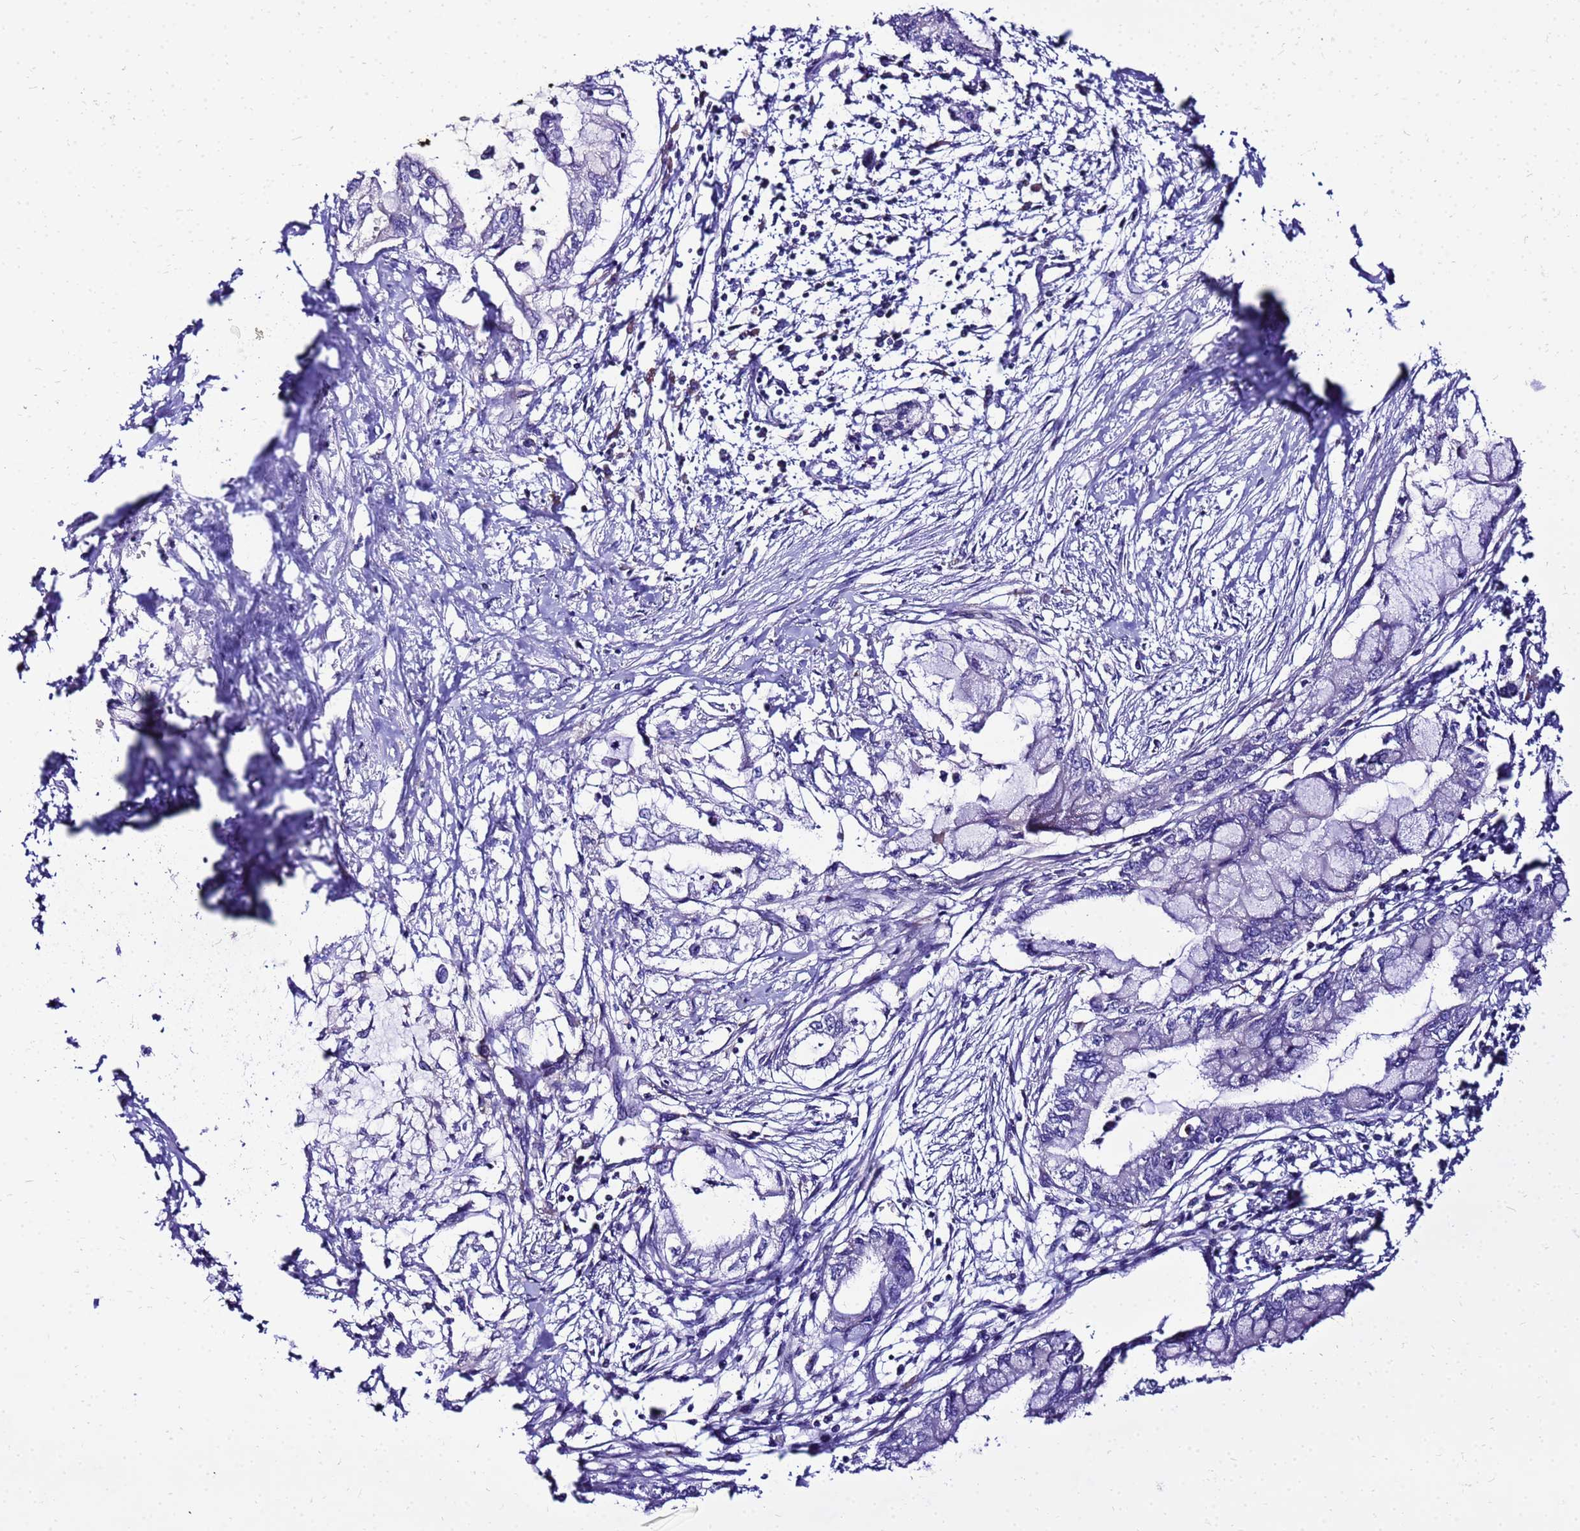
{"staining": {"intensity": "negative", "quantity": "none", "location": "none"}, "tissue": "pancreatic cancer", "cell_type": "Tumor cells", "image_type": "cancer", "snomed": [{"axis": "morphology", "description": "Adenocarcinoma, NOS"}, {"axis": "topography", "description": "Pancreas"}], "caption": "Immunohistochemistry image of adenocarcinoma (pancreatic) stained for a protein (brown), which demonstrates no staining in tumor cells.", "gene": "HERC5", "patient": {"sex": "male", "age": 48}}